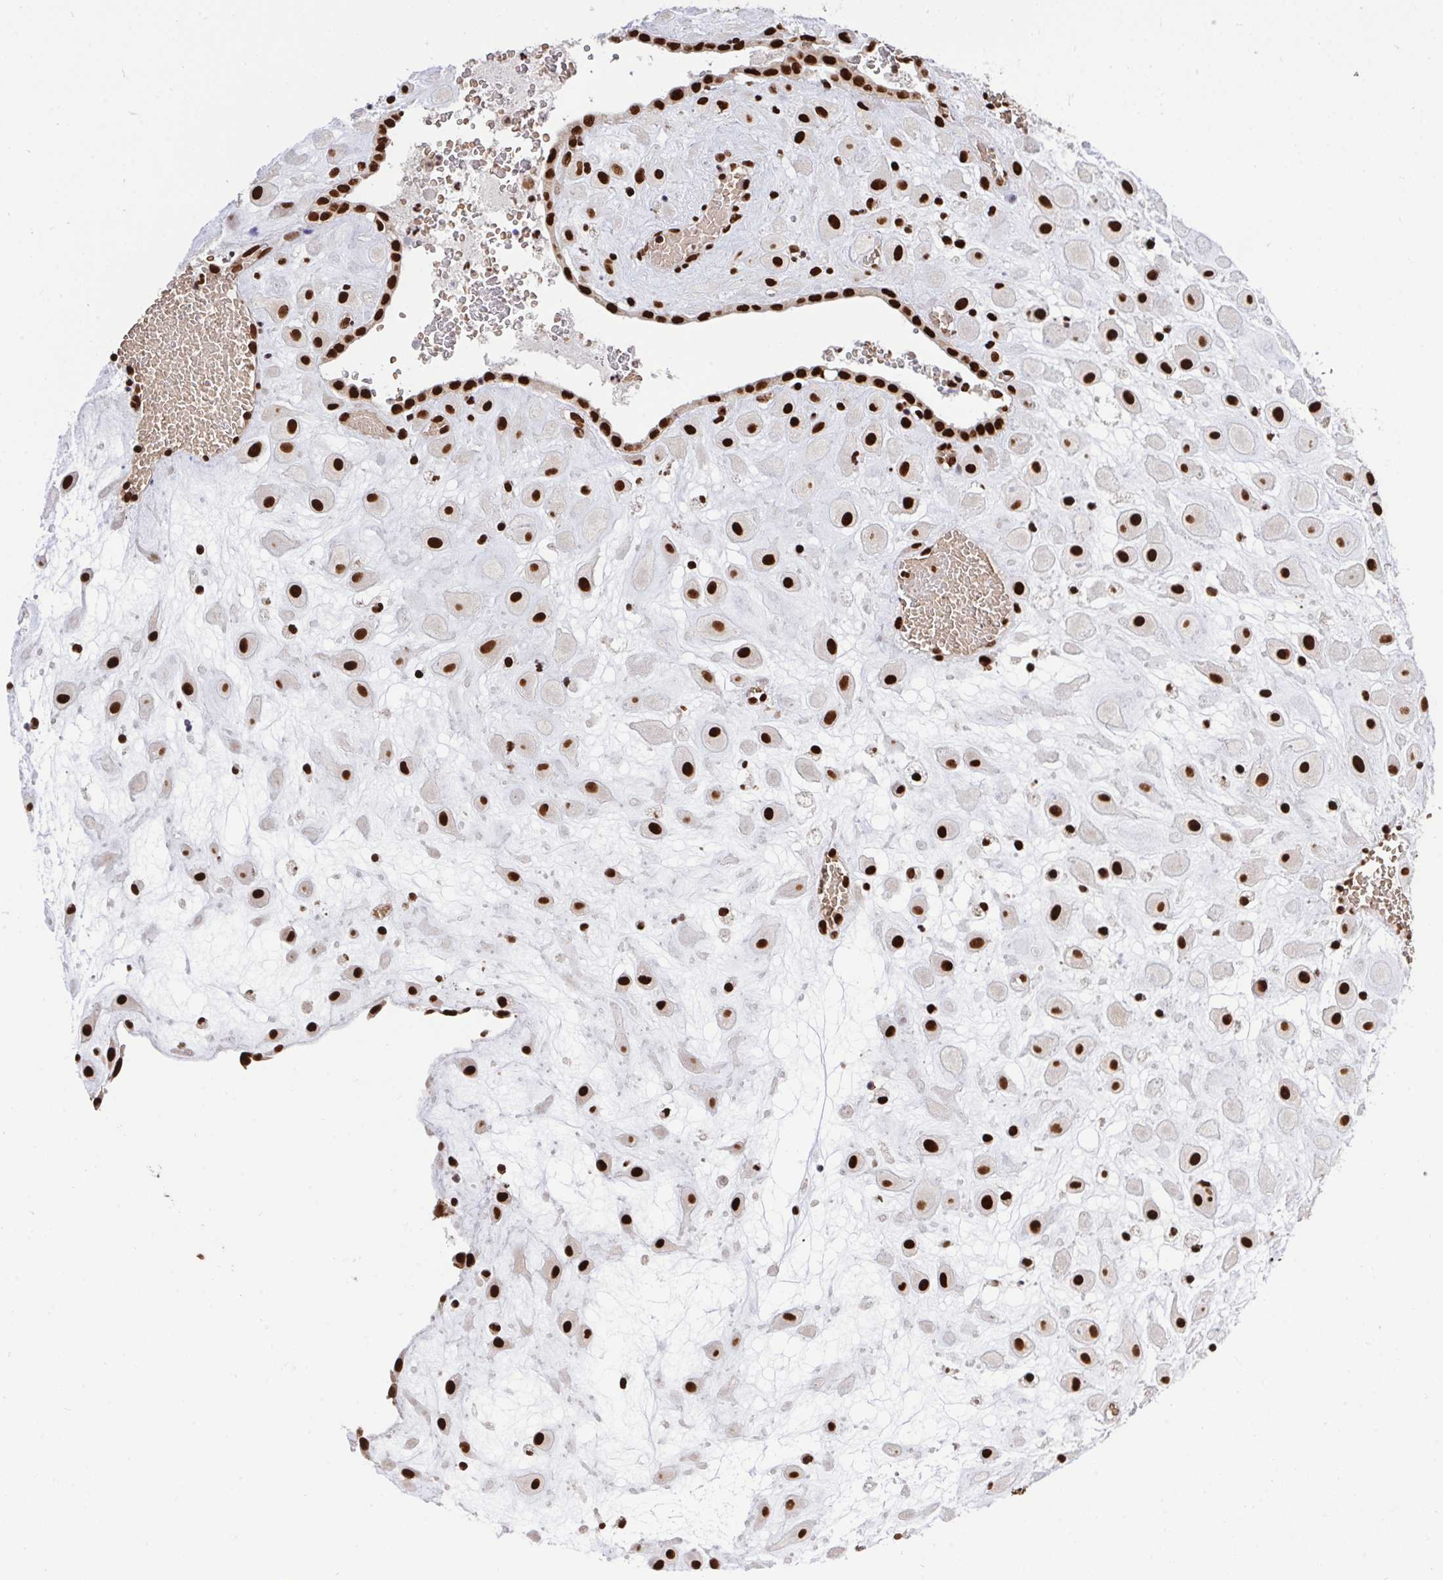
{"staining": {"intensity": "strong", "quantity": ">75%", "location": "nuclear"}, "tissue": "placenta", "cell_type": "Decidual cells", "image_type": "normal", "snomed": [{"axis": "morphology", "description": "Normal tissue, NOS"}, {"axis": "topography", "description": "Placenta"}], "caption": "Approximately >75% of decidual cells in unremarkable placenta display strong nuclear protein expression as visualized by brown immunohistochemical staining.", "gene": "ENSG00000268083", "patient": {"sex": "female", "age": 24}}